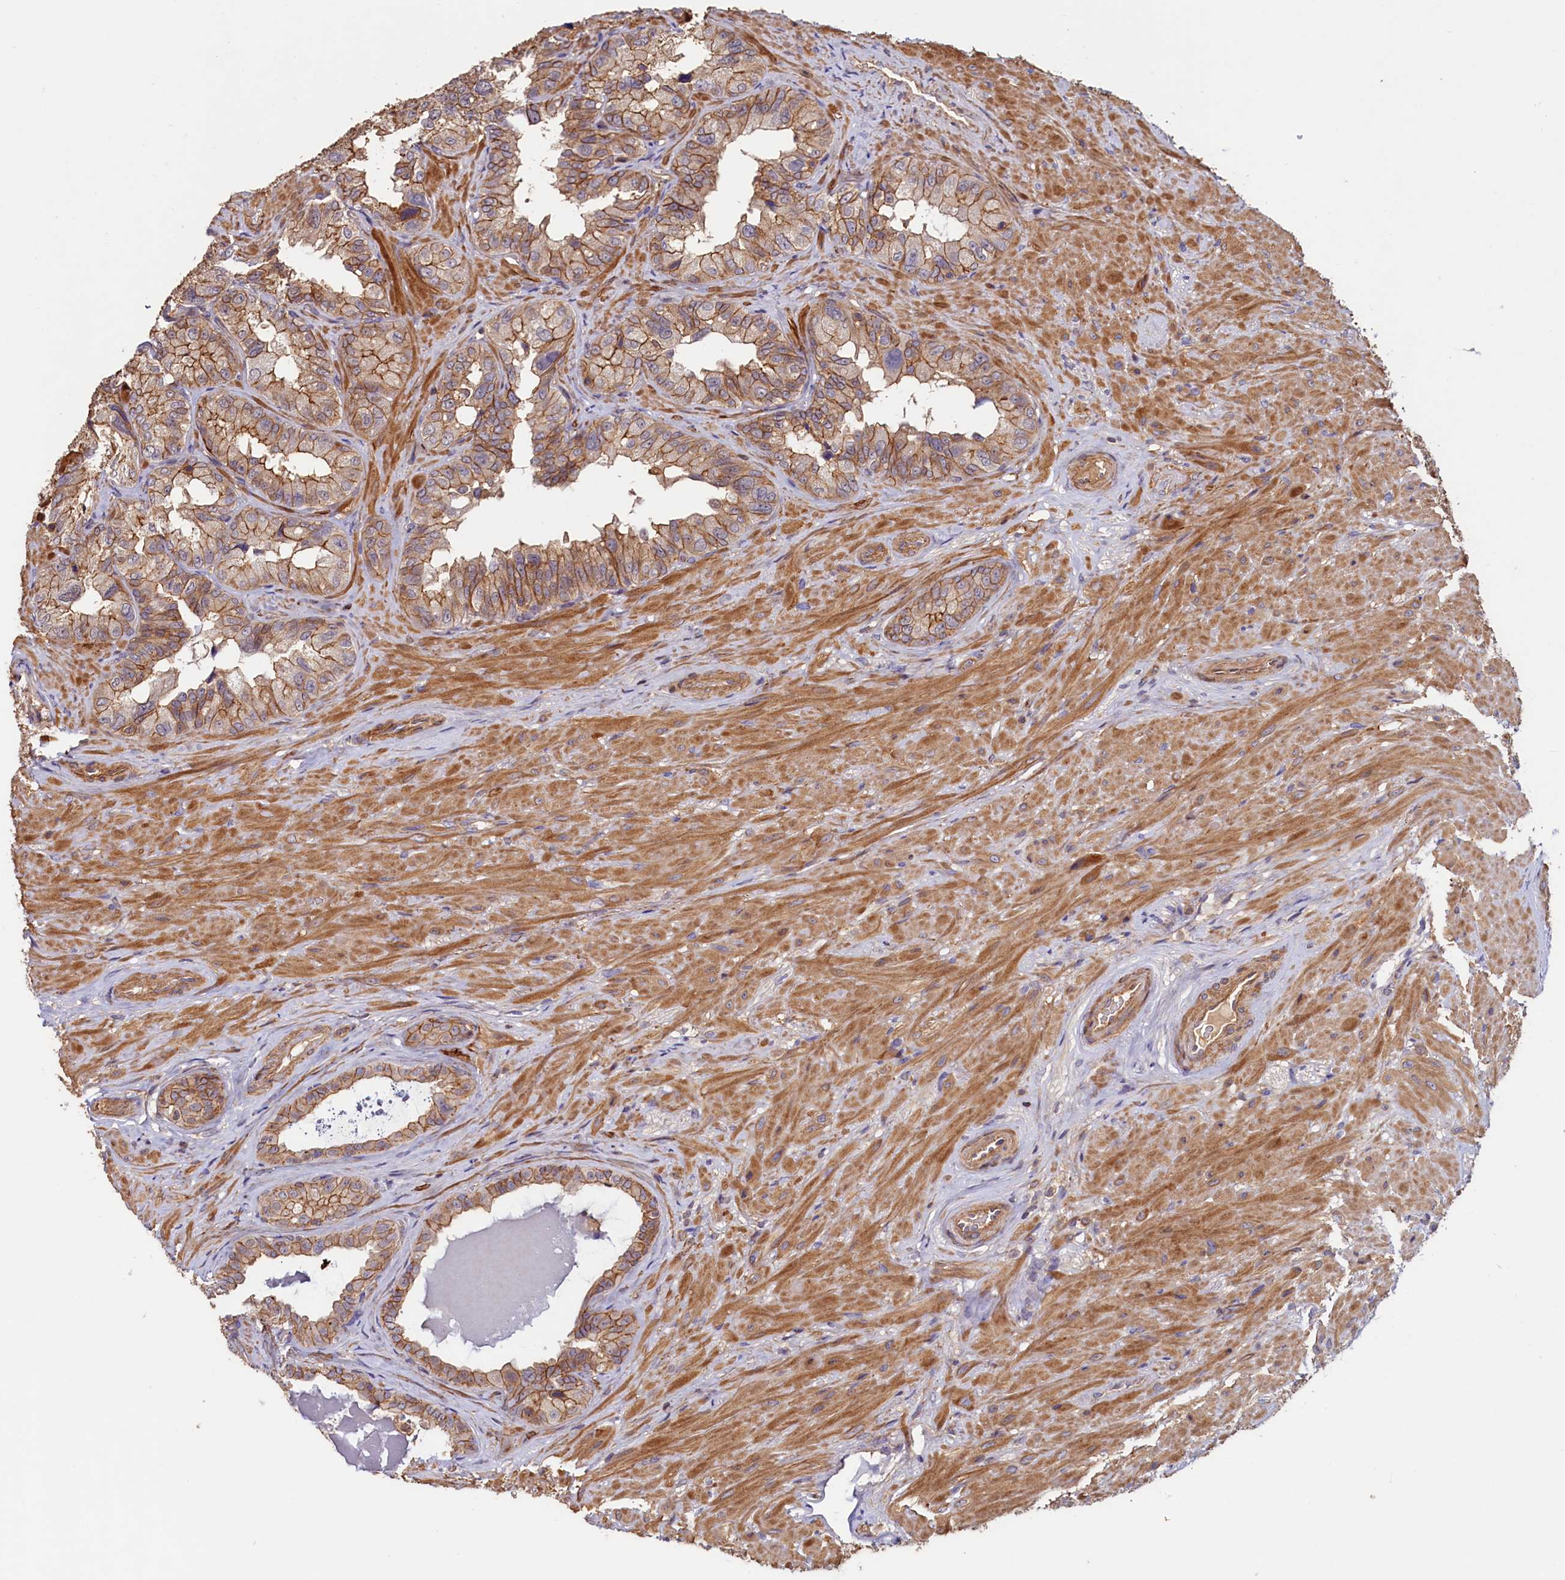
{"staining": {"intensity": "moderate", "quantity": ">75%", "location": "cytoplasmic/membranous"}, "tissue": "seminal vesicle", "cell_type": "Glandular cells", "image_type": "normal", "snomed": [{"axis": "morphology", "description": "Normal tissue, NOS"}, {"axis": "topography", "description": "Seminal veicle"}, {"axis": "topography", "description": "Peripheral nerve tissue"}], "caption": "Moderate cytoplasmic/membranous expression is appreciated in about >75% of glandular cells in unremarkable seminal vesicle. Using DAB (brown) and hematoxylin (blue) stains, captured at high magnification using brightfield microscopy.", "gene": "DUOXA1", "patient": {"sex": "male", "age": 67}}